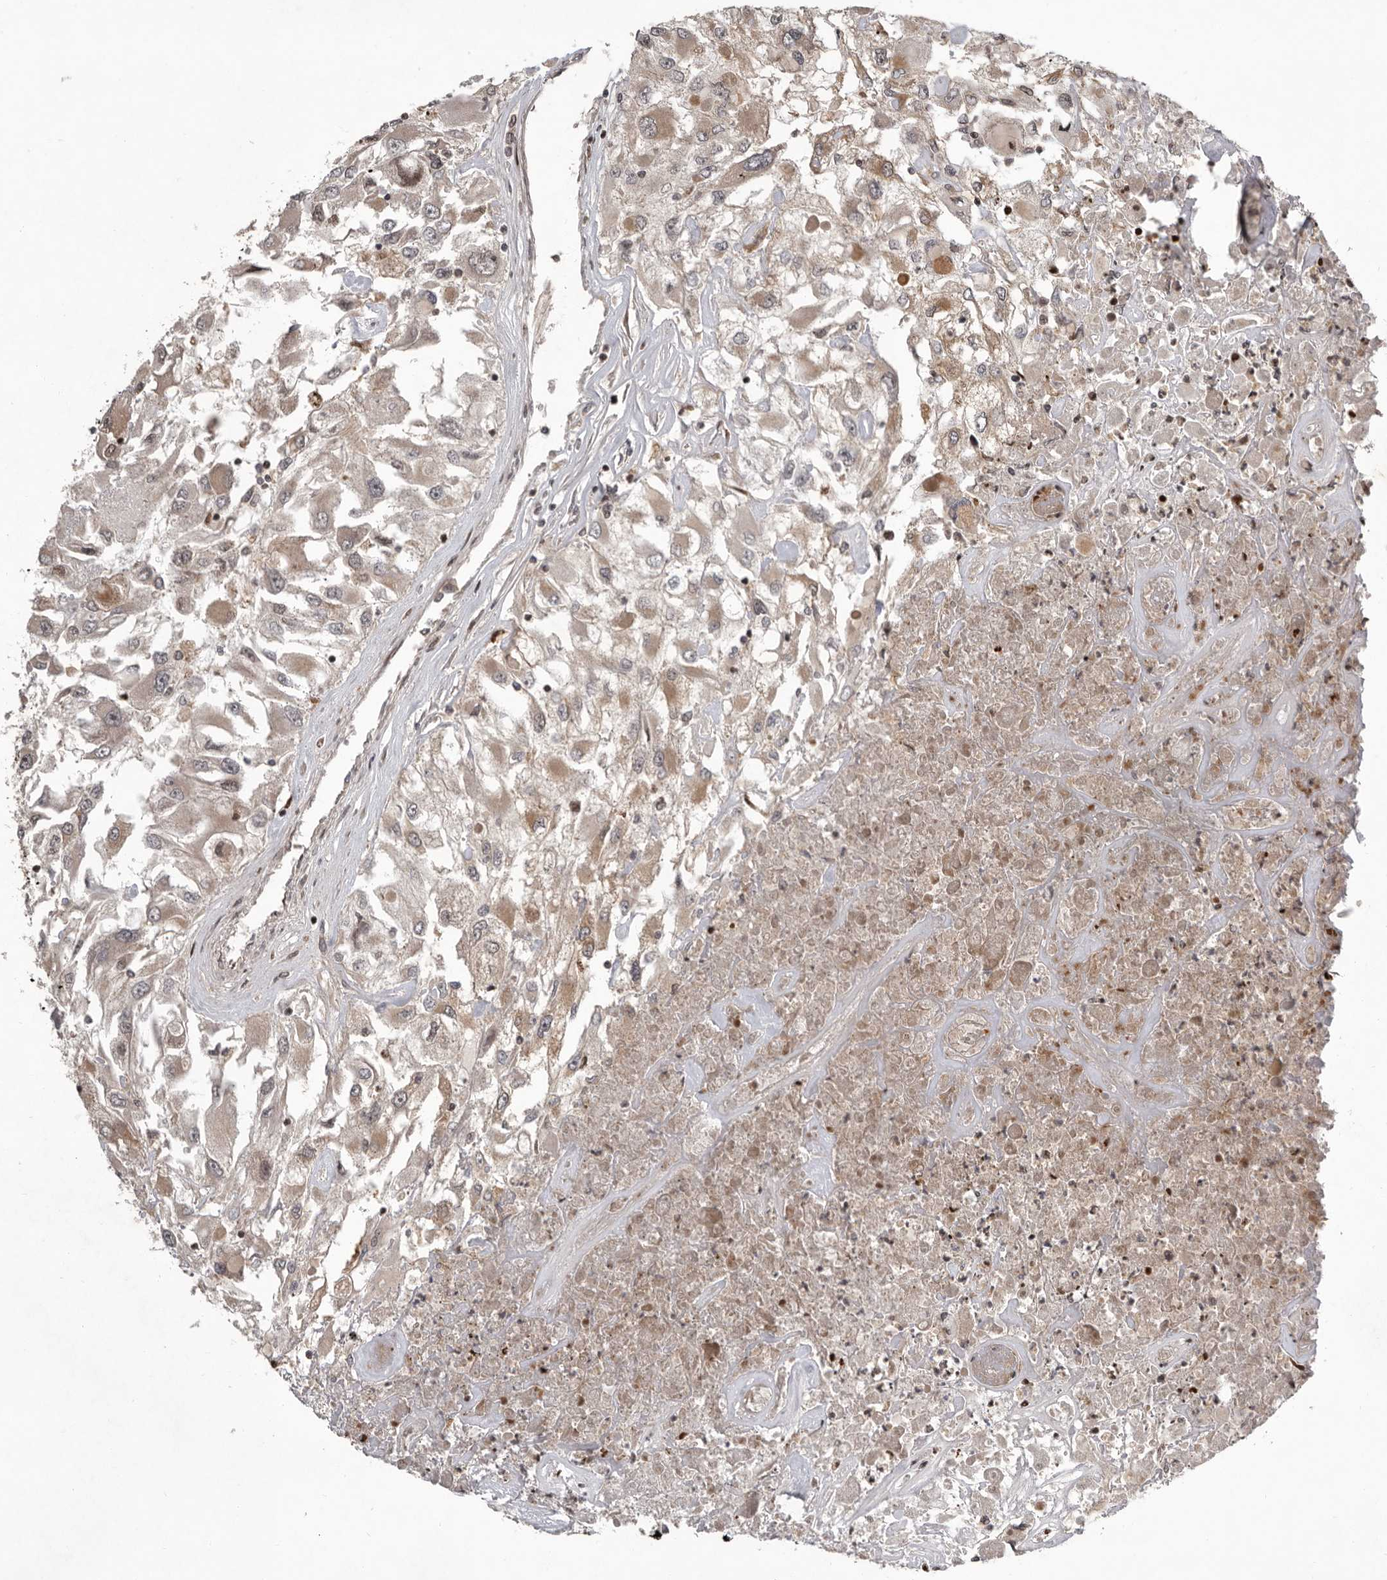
{"staining": {"intensity": "weak", "quantity": "25%-75%", "location": "cytoplasmic/membranous,nuclear"}, "tissue": "renal cancer", "cell_type": "Tumor cells", "image_type": "cancer", "snomed": [{"axis": "morphology", "description": "Adenocarcinoma, NOS"}, {"axis": "topography", "description": "Kidney"}], "caption": "About 25%-75% of tumor cells in renal cancer exhibit weak cytoplasmic/membranous and nuclear protein staining as visualized by brown immunohistochemical staining.", "gene": "RABIF", "patient": {"sex": "female", "age": 52}}